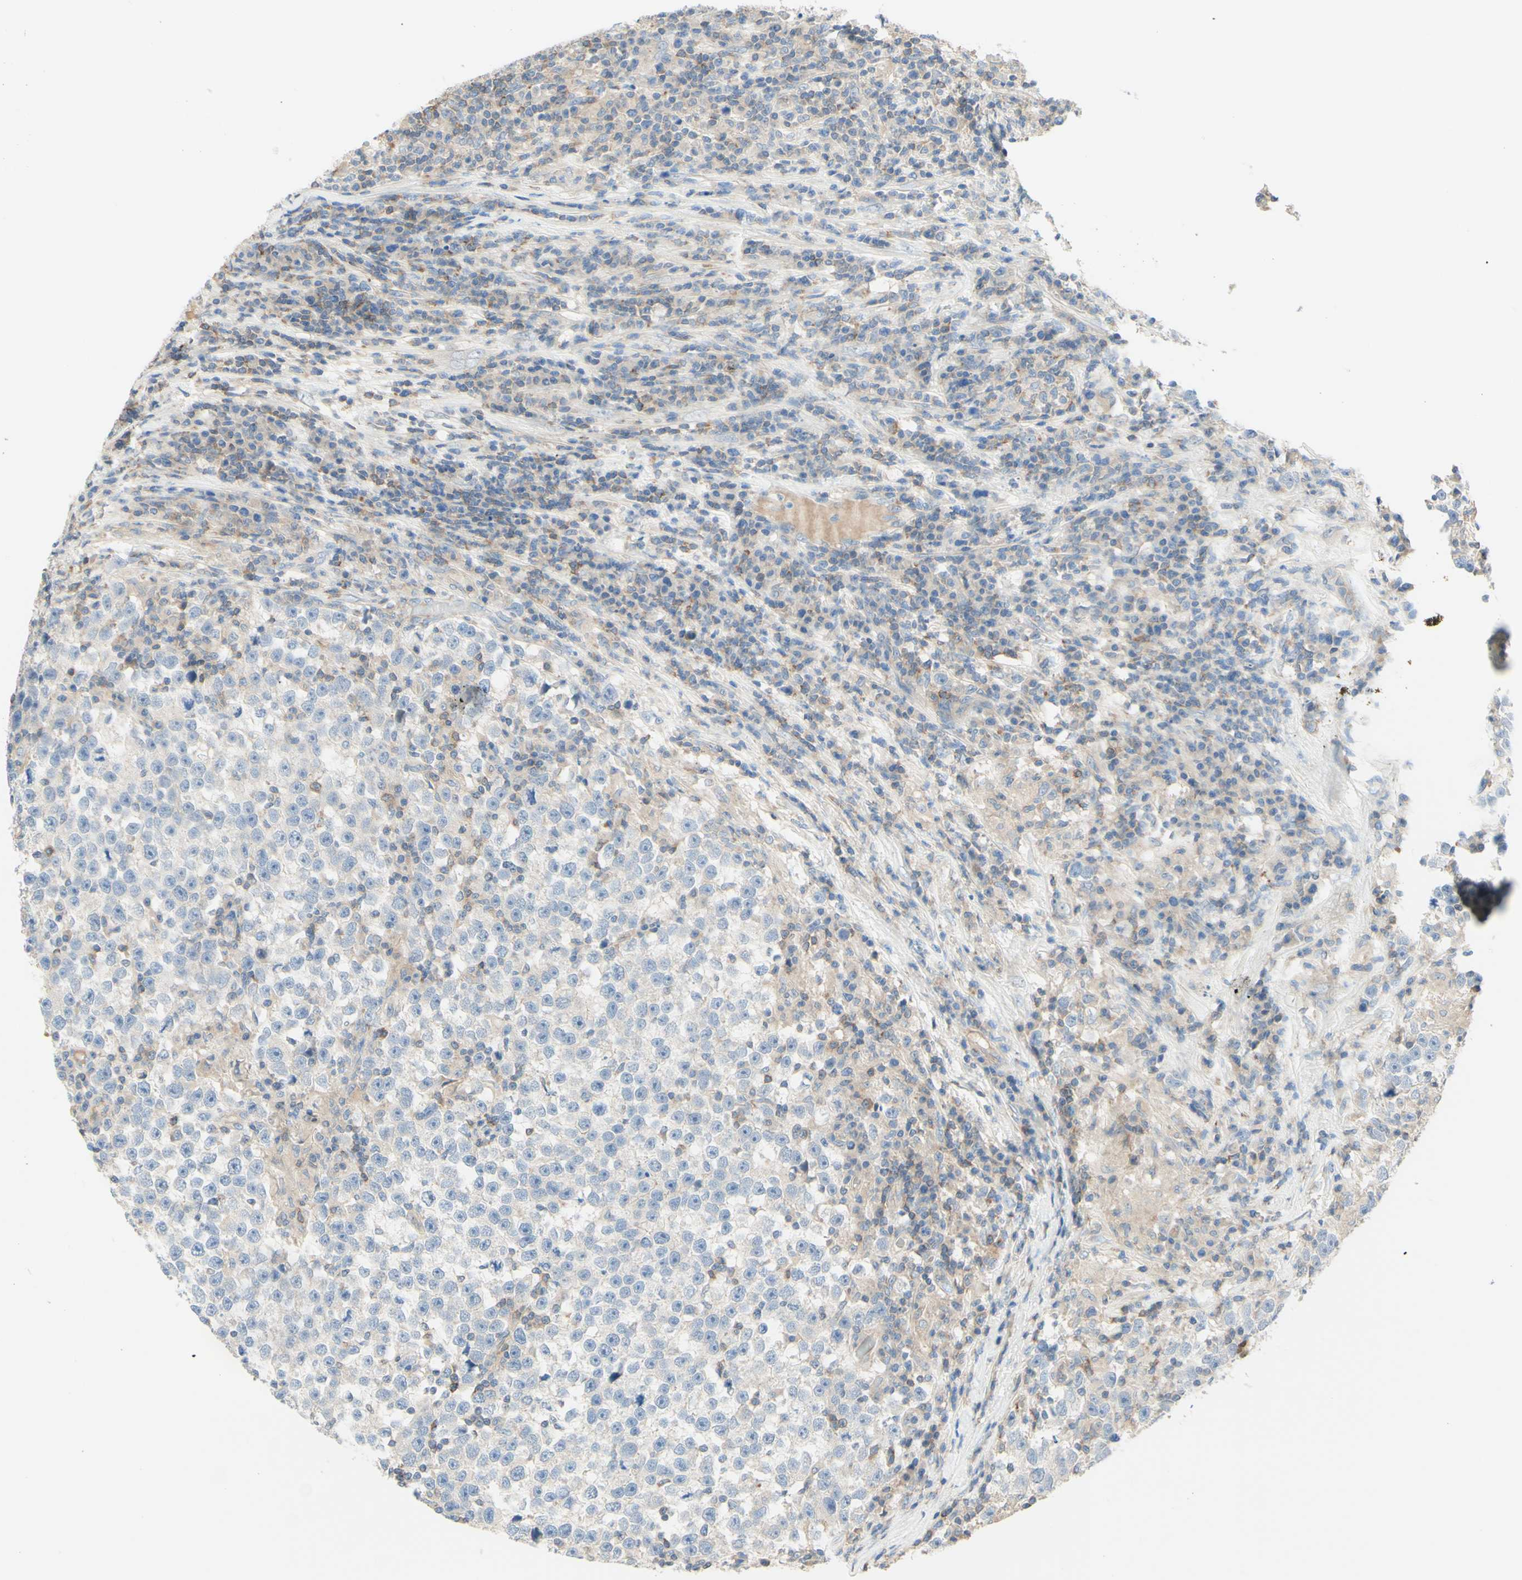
{"staining": {"intensity": "negative", "quantity": "none", "location": "none"}, "tissue": "testis cancer", "cell_type": "Tumor cells", "image_type": "cancer", "snomed": [{"axis": "morphology", "description": "Seminoma, NOS"}, {"axis": "topography", "description": "Testis"}], "caption": "A high-resolution image shows IHC staining of testis cancer (seminoma), which exhibits no significant positivity in tumor cells.", "gene": "MTM1", "patient": {"sex": "male", "age": 43}}